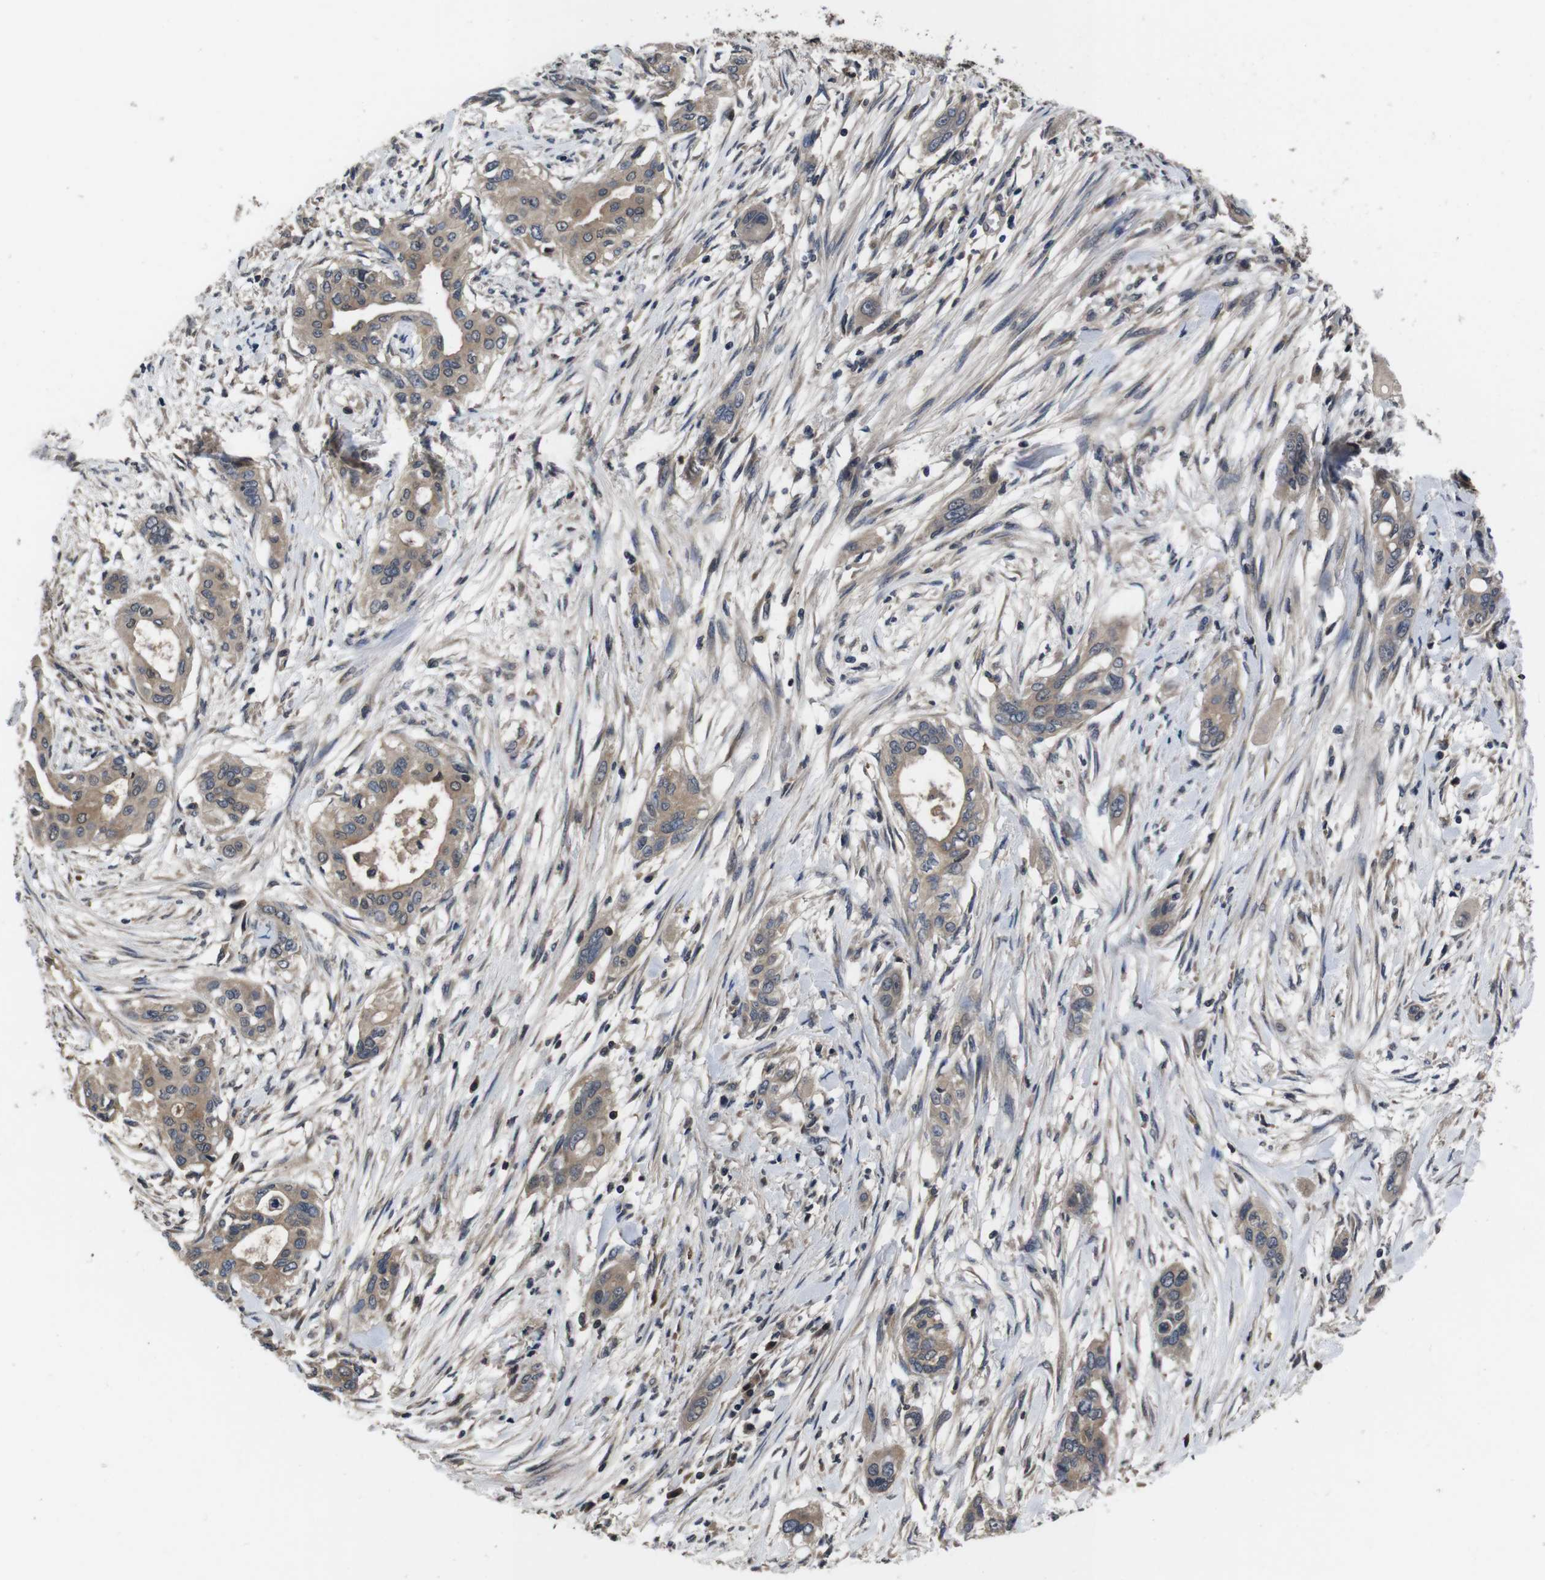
{"staining": {"intensity": "weak", "quantity": ">75%", "location": "cytoplasmic/membranous"}, "tissue": "pancreatic cancer", "cell_type": "Tumor cells", "image_type": "cancer", "snomed": [{"axis": "morphology", "description": "Adenocarcinoma, NOS"}, {"axis": "topography", "description": "Pancreas"}], "caption": "Immunohistochemistry (DAB) staining of human adenocarcinoma (pancreatic) shows weak cytoplasmic/membranous protein positivity in about >75% of tumor cells.", "gene": "CXCL11", "patient": {"sex": "female", "age": 60}}